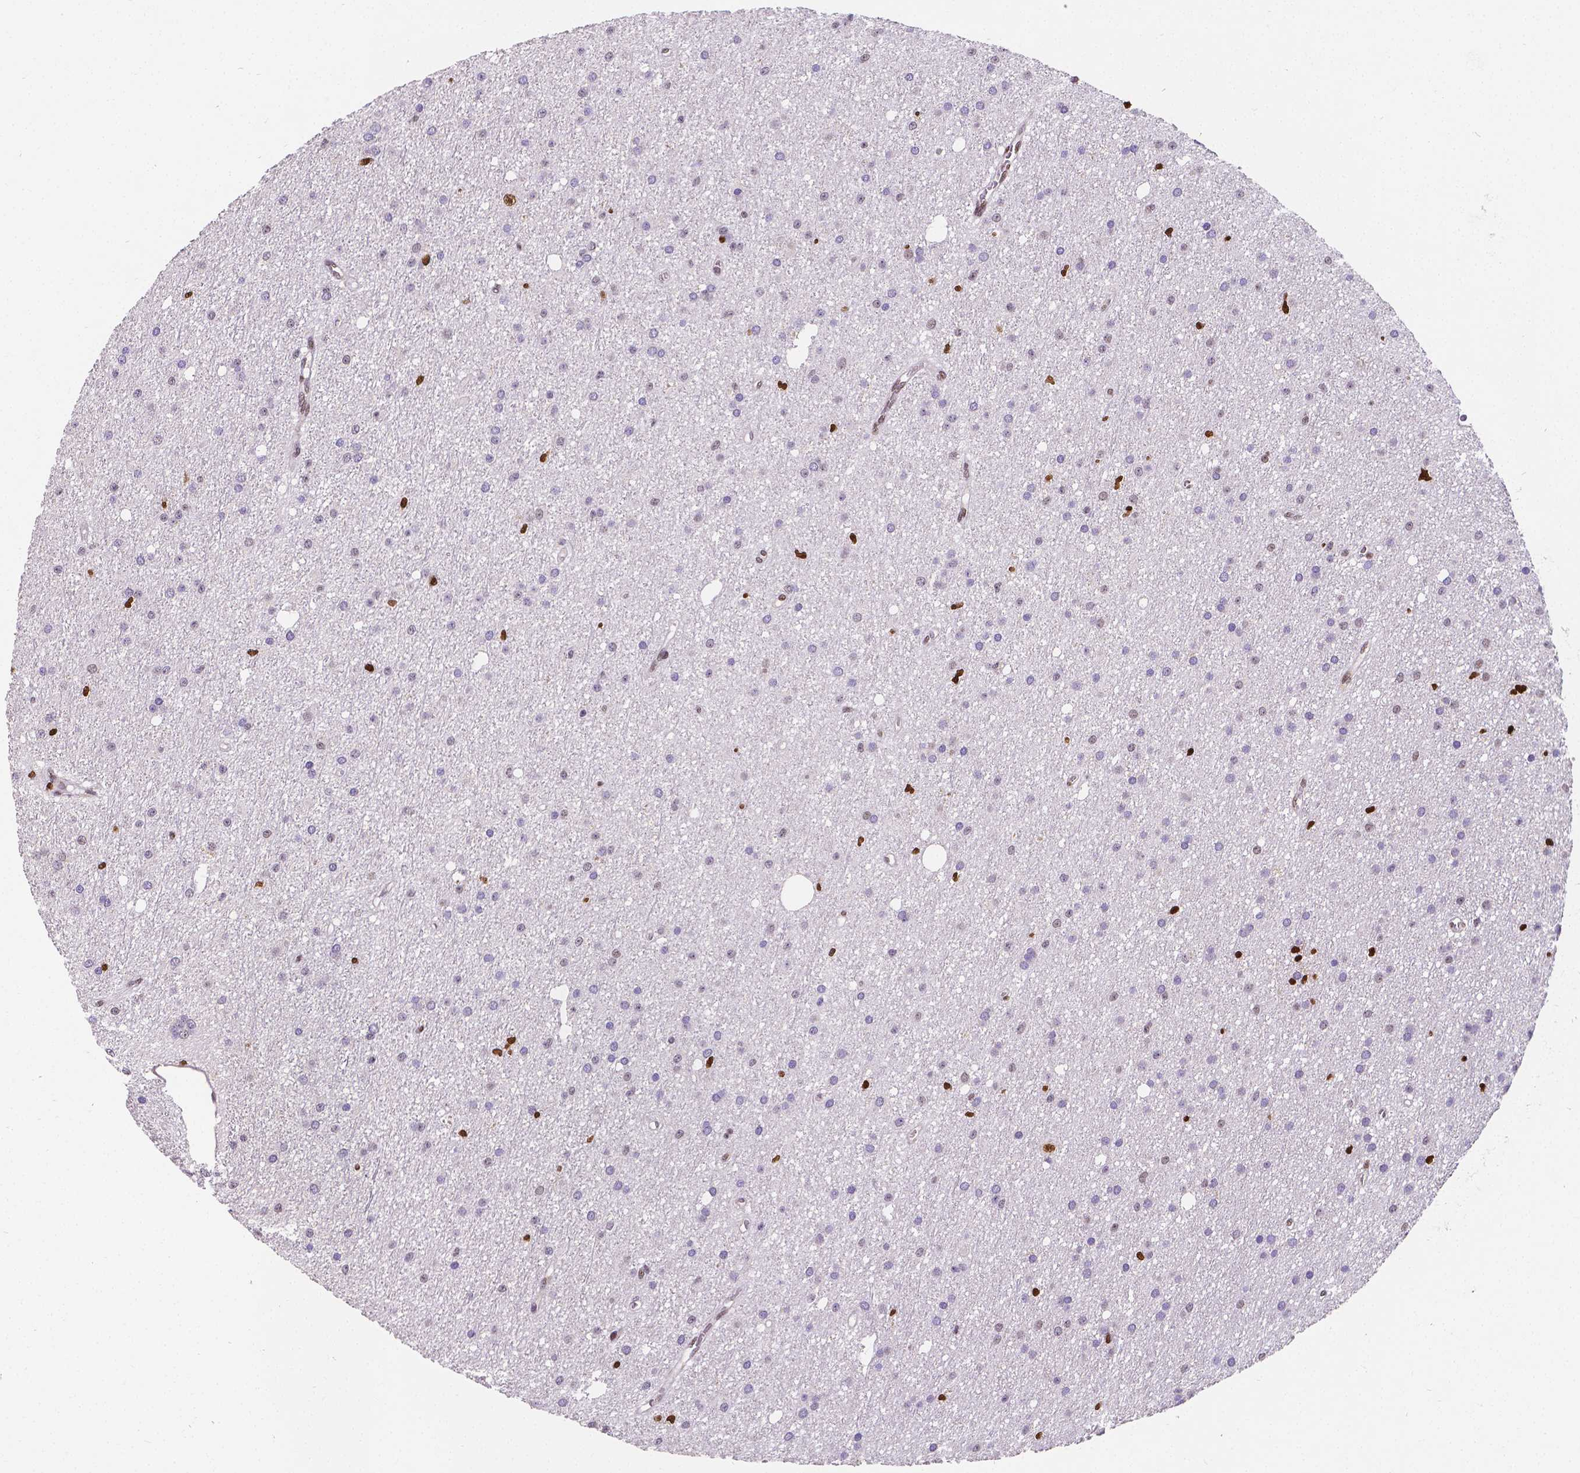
{"staining": {"intensity": "negative", "quantity": "none", "location": "none"}, "tissue": "glioma", "cell_type": "Tumor cells", "image_type": "cancer", "snomed": [{"axis": "morphology", "description": "Glioma, malignant, Low grade"}, {"axis": "topography", "description": "Brain"}], "caption": "Tumor cells are negative for brown protein staining in glioma.", "gene": "MEF2C", "patient": {"sex": "male", "age": 27}}